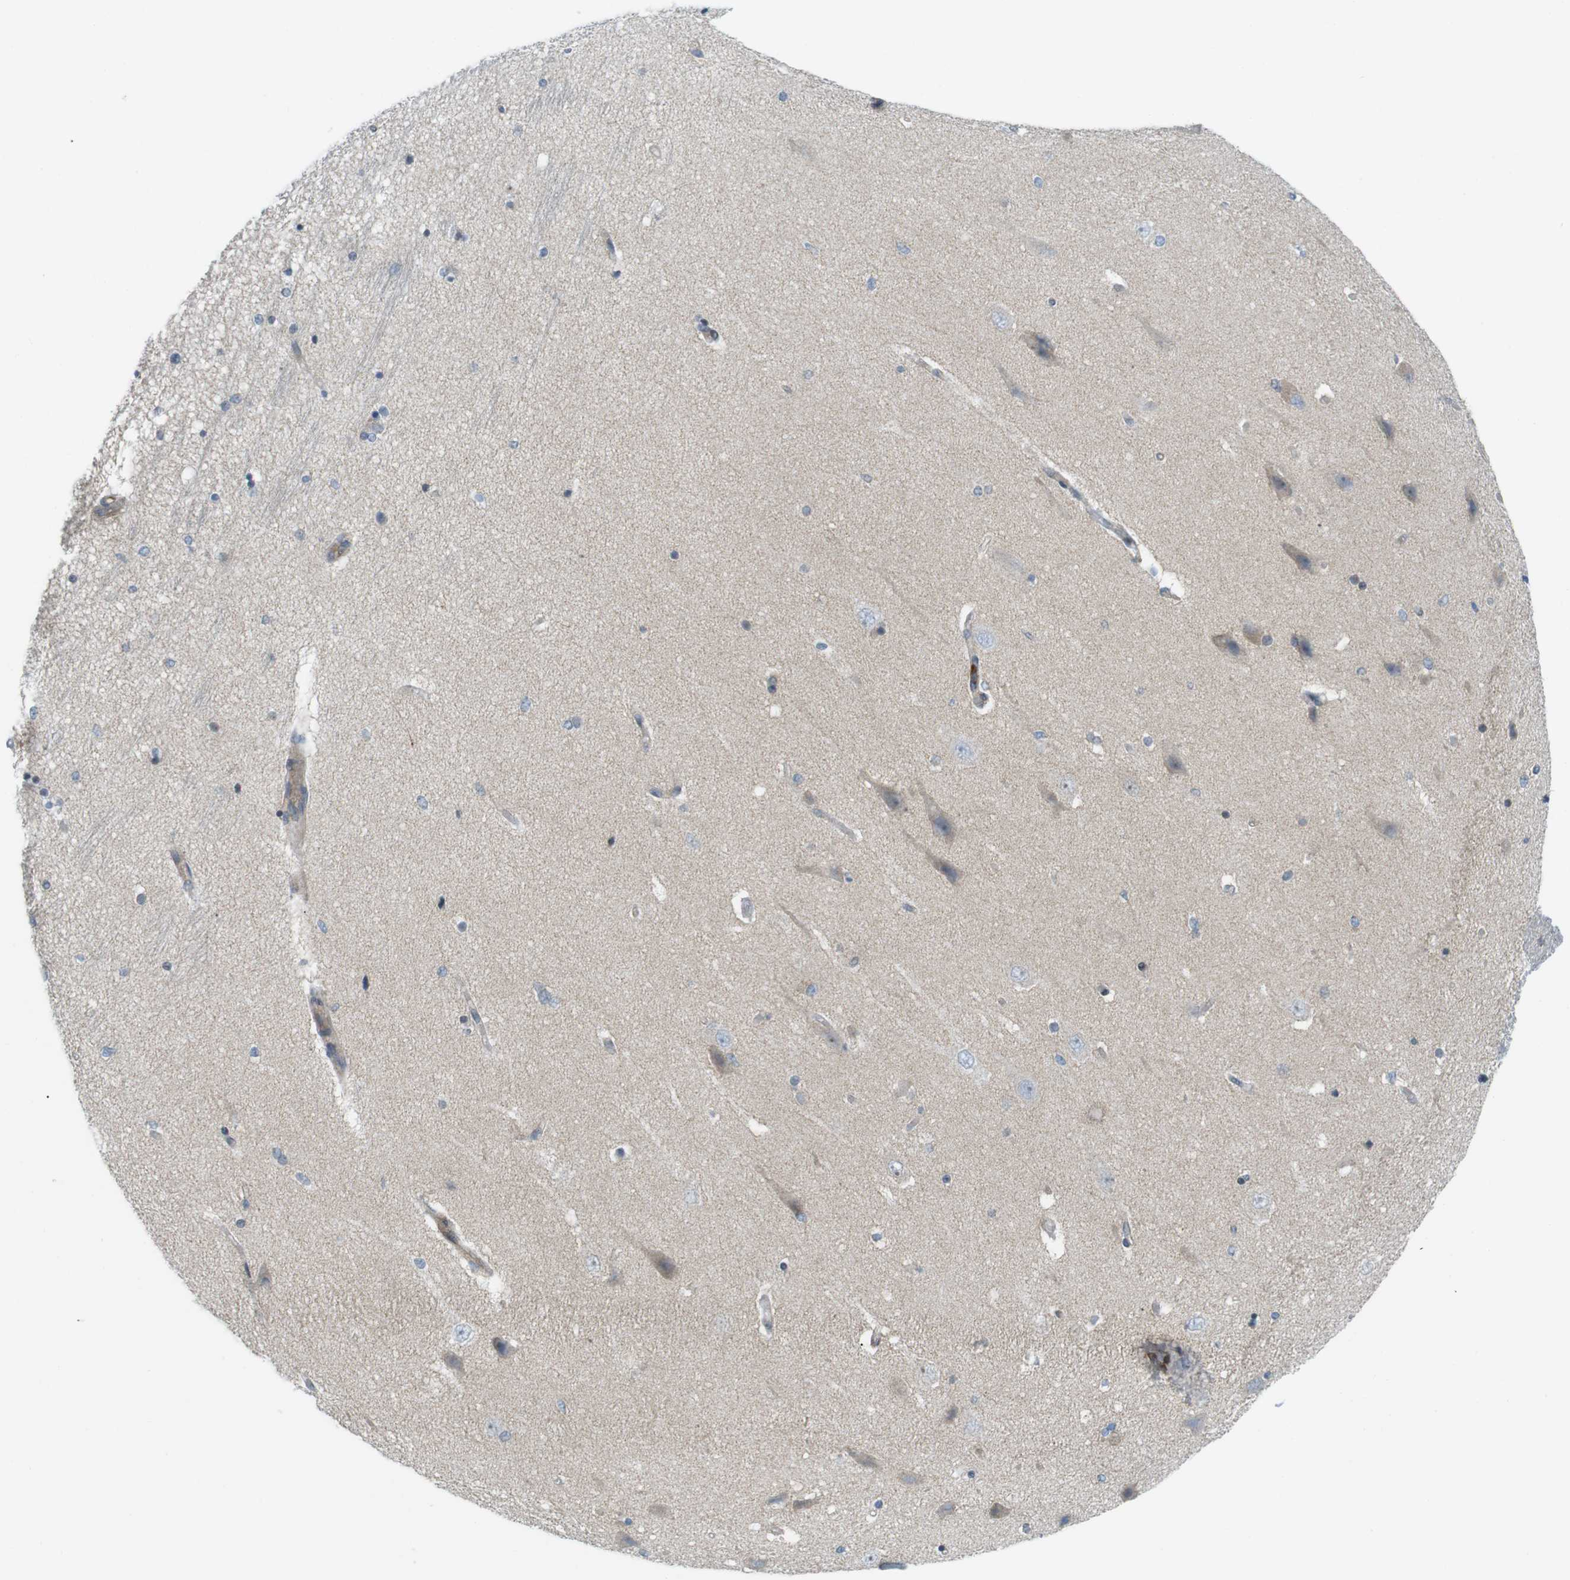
{"staining": {"intensity": "negative", "quantity": "none", "location": "none"}, "tissue": "hippocampus", "cell_type": "Glial cells", "image_type": "normal", "snomed": [{"axis": "morphology", "description": "Normal tissue, NOS"}, {"axis": "topography", "description": "Hippocampus"}], "caption": "Immunohistochemistry (IHC) image of unremarkable hippocampus stained for a protein (brown), which shows no positivity in glial cells.", "gene": "FLII", "patient": {"sex": "female", "age": 54}}